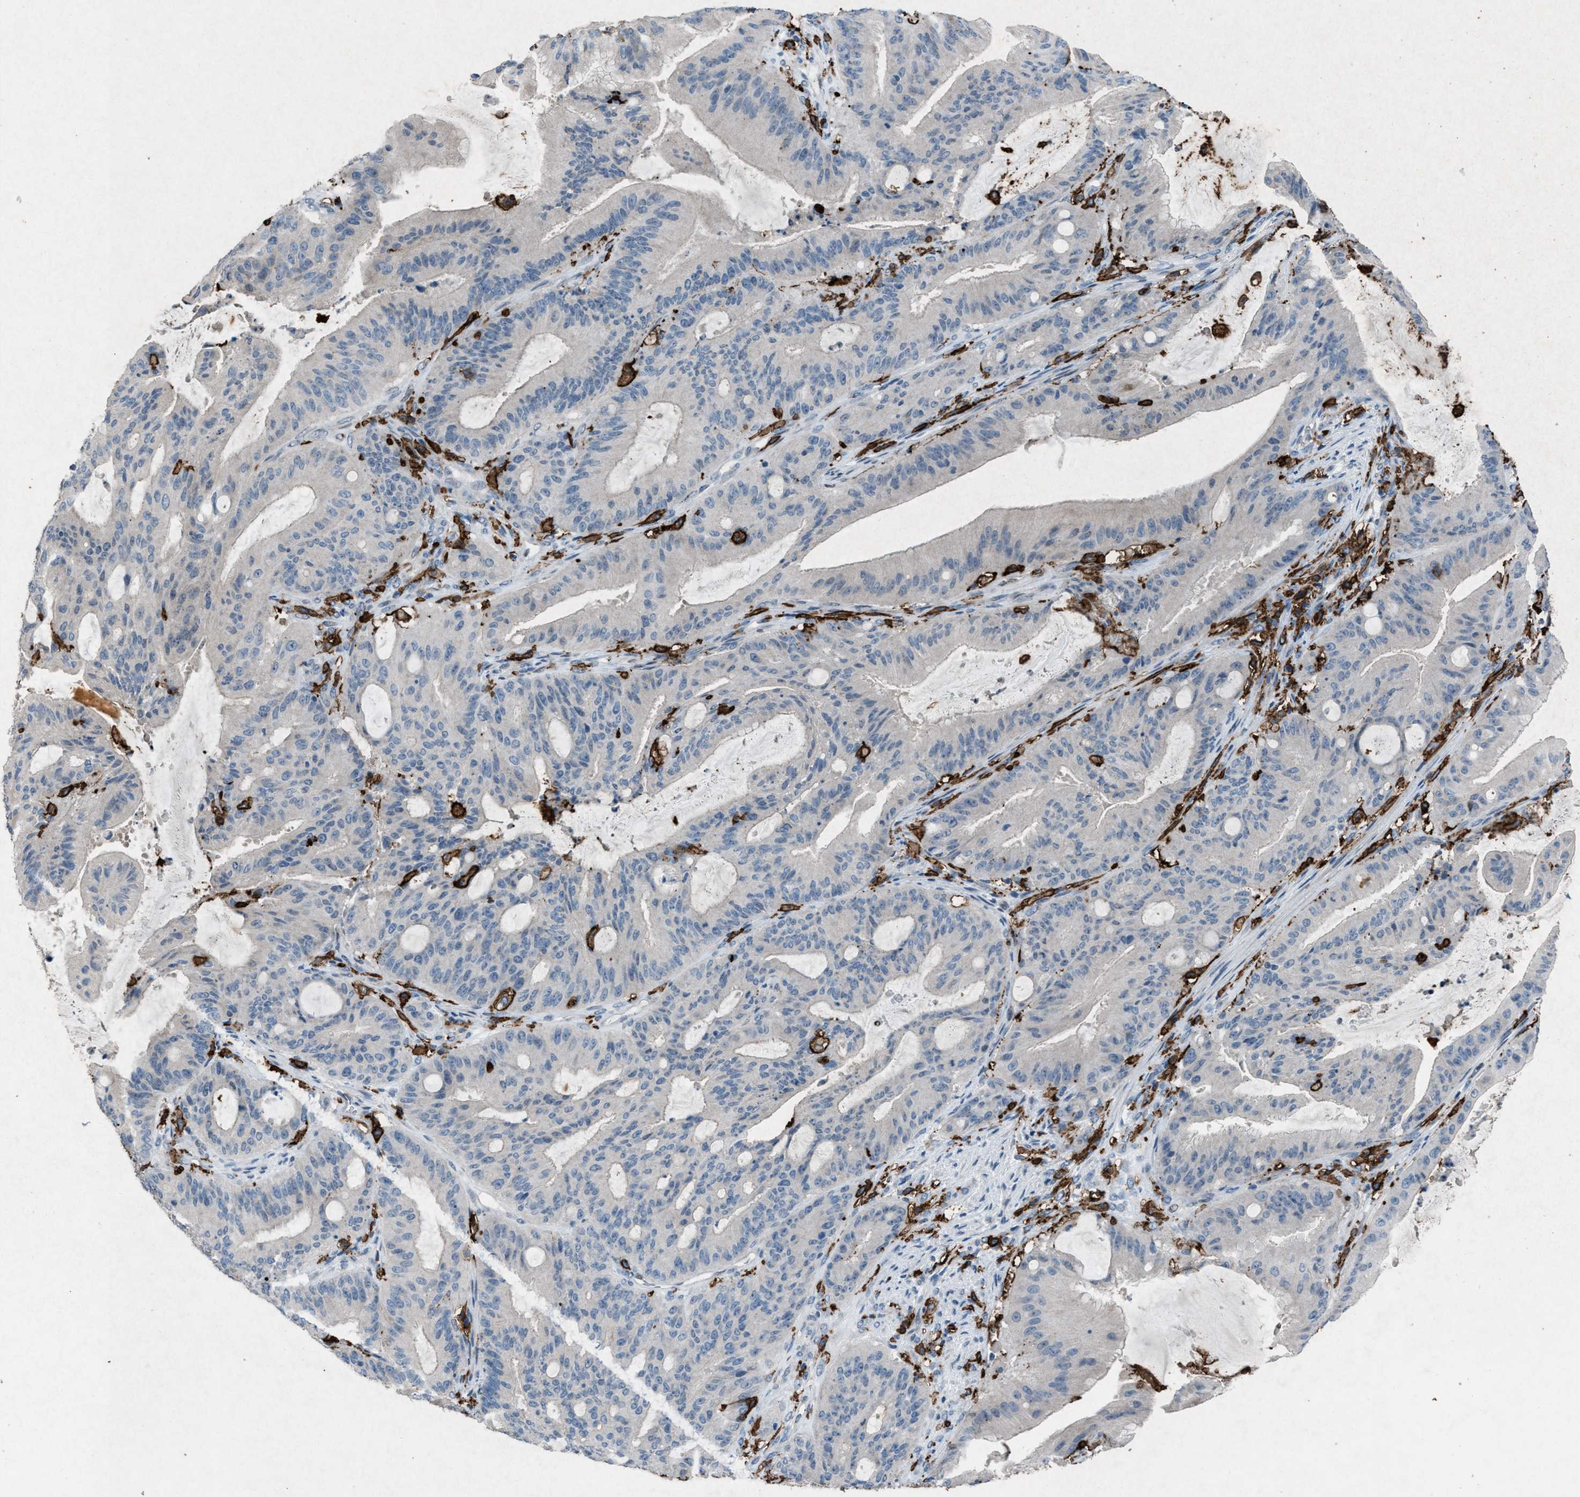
{"staining": {"intensity": "negative", "quantity": "none", "location": "none"}, "tissue": "liver cancer", "cell_type": "Tumor cells", "image_type": "cancer", "snomed": [{"axis": "morphology", "description": "Normal tissue, NOS"}, {"axis": "morphology", "description": "Cholangiocarcinoma"}, {"axis": "topography", "description": "Liver"}, {"axis": "topography", "description": "Peripheral nerve tissue"}], "caption": "Tumor cells are negative for brown protein staining in cholangiocarcinoma (liver).", "gene": "FCER1G", "patient": {"sex": "female", "age": 73}}